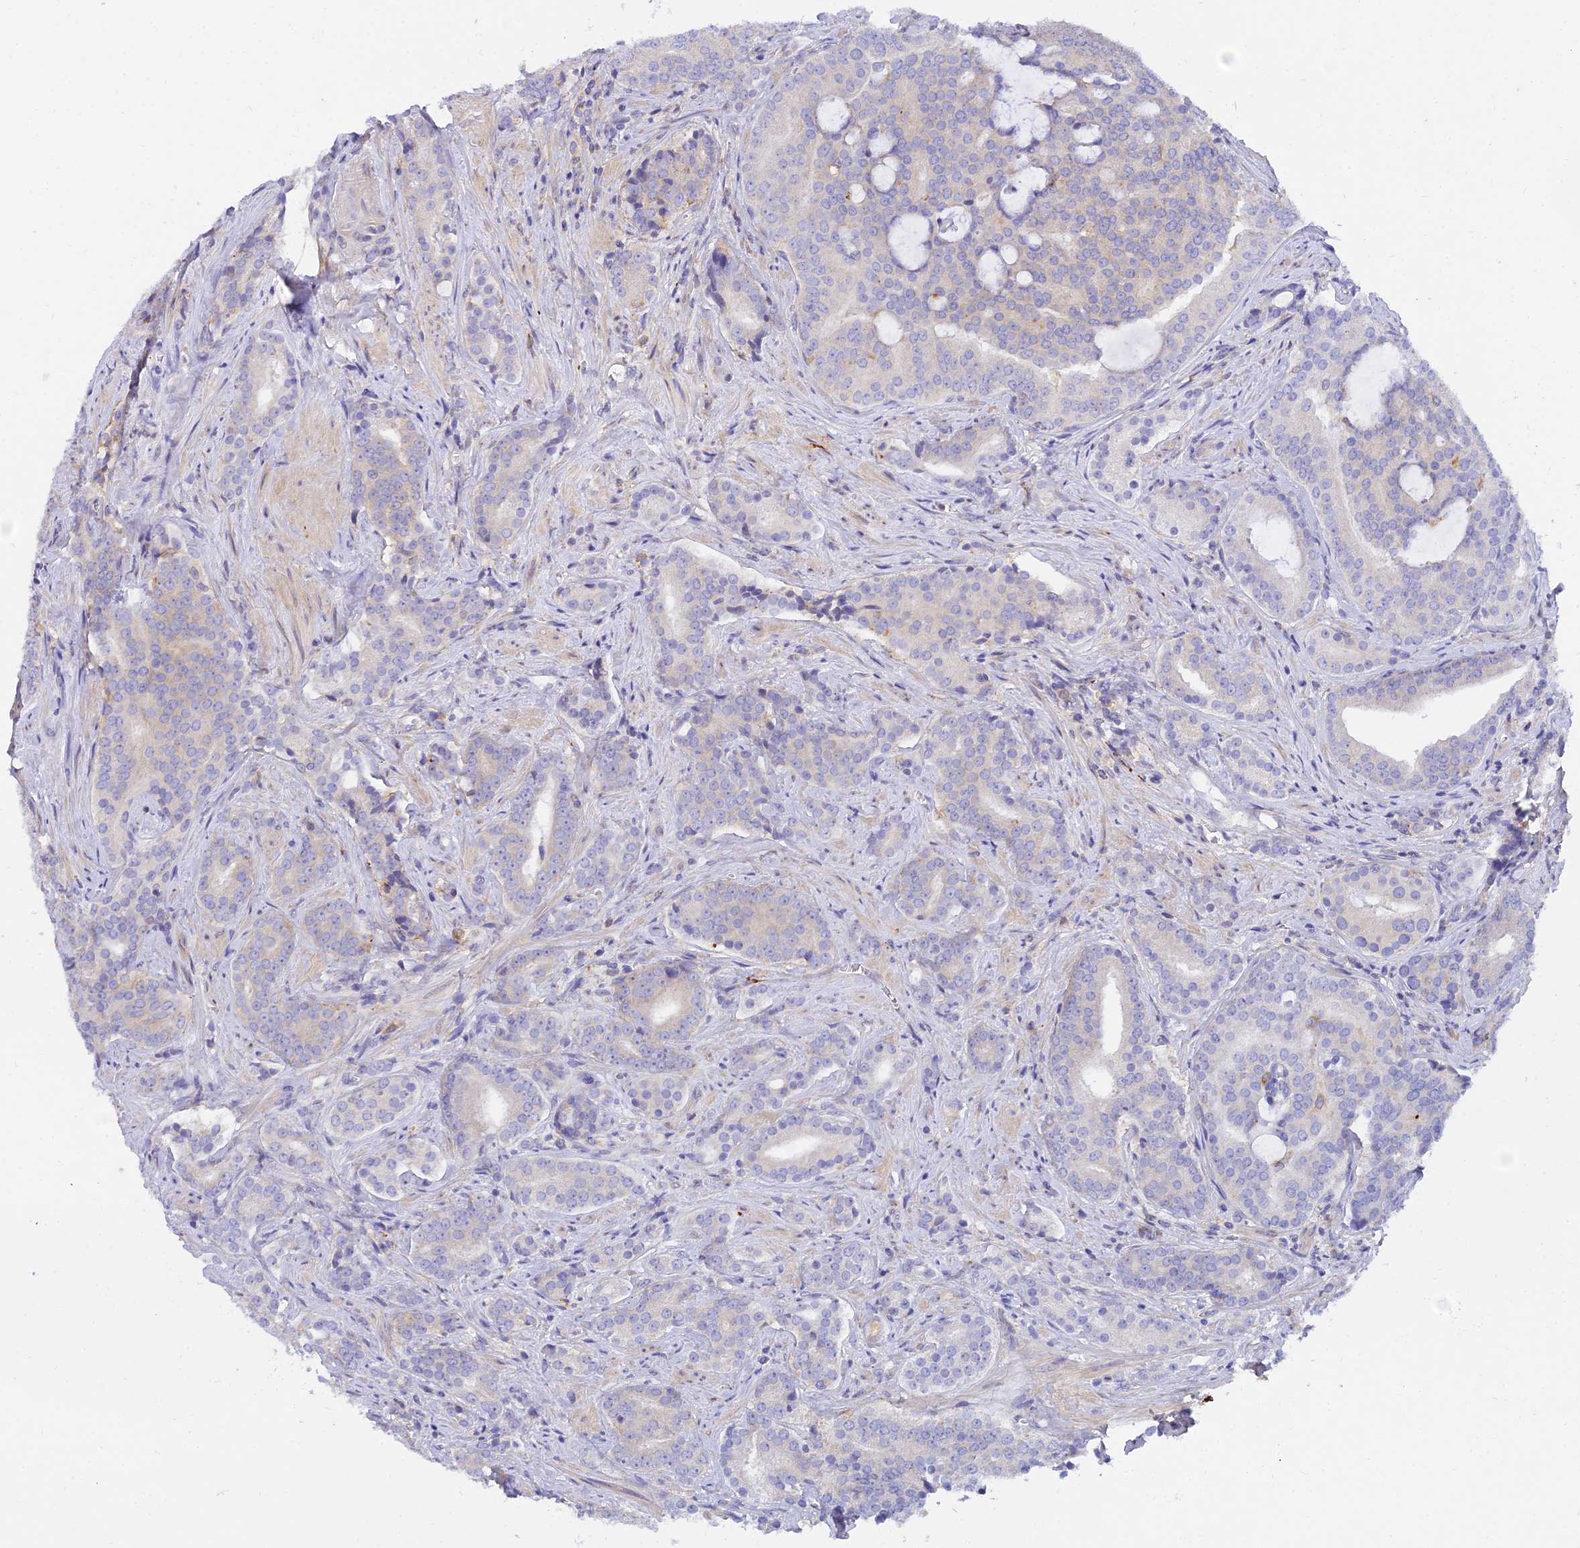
{"staining": {"intensity": "weak", "quantity": "<25%", "location": "cytoplasmic/membranous"}, "tissue": "prostate cancer", "cell_type": "Tumor cells", "image_type": "cancer", "snomed": [{"axis": "morphology", "description": "Adenocarcinoma, High grade"}, {"axis": "topography", "description": "Prostate"}], "caption": "IHC image of prostate cancer stained for a protein (brown), which shows no positivity in tumor cells.", "gene": "ARL8B", "patient": {"sex": "male", "age": 55}}